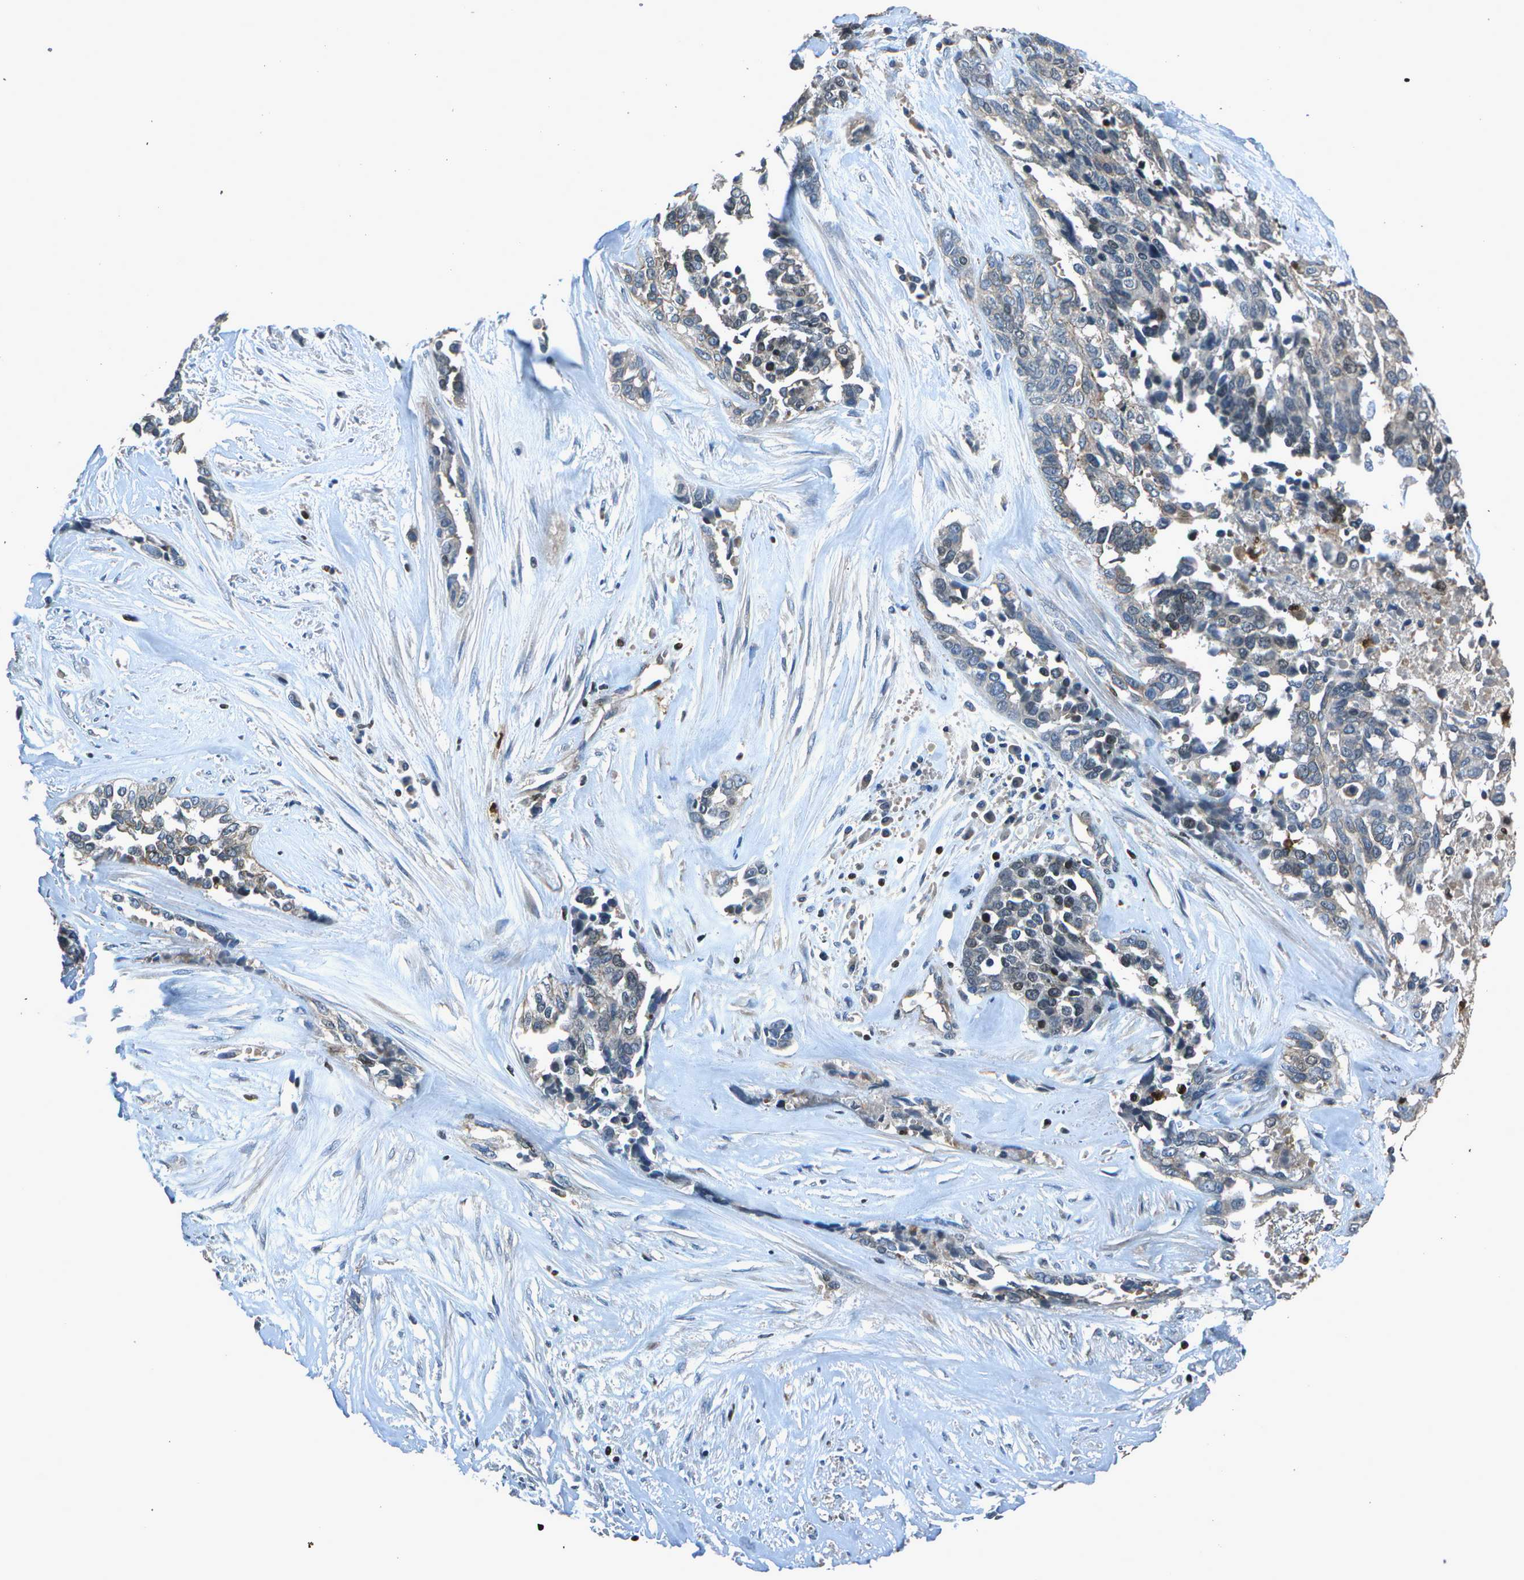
{"staining": {"intensity": "moderate", "quantity": "<25%", "location": "nuclear"}, "tissue": "ovarian cancer", "cell_type": "Tumor cells", "image_type": "cancer", "snomed": [{"axis": "morphology", "description": "Cystadenocarcinoma, serous, NOS"}, {"axis": "topography", "description": "Ovary"}], "caption": "This is a photomicrograph of IHC staining of ovarian cancer, which shows moderate staining in the nuclear of tumor cells.", "gene": "PDLIM1", "patient": {"sex": "female", "age": 44}}